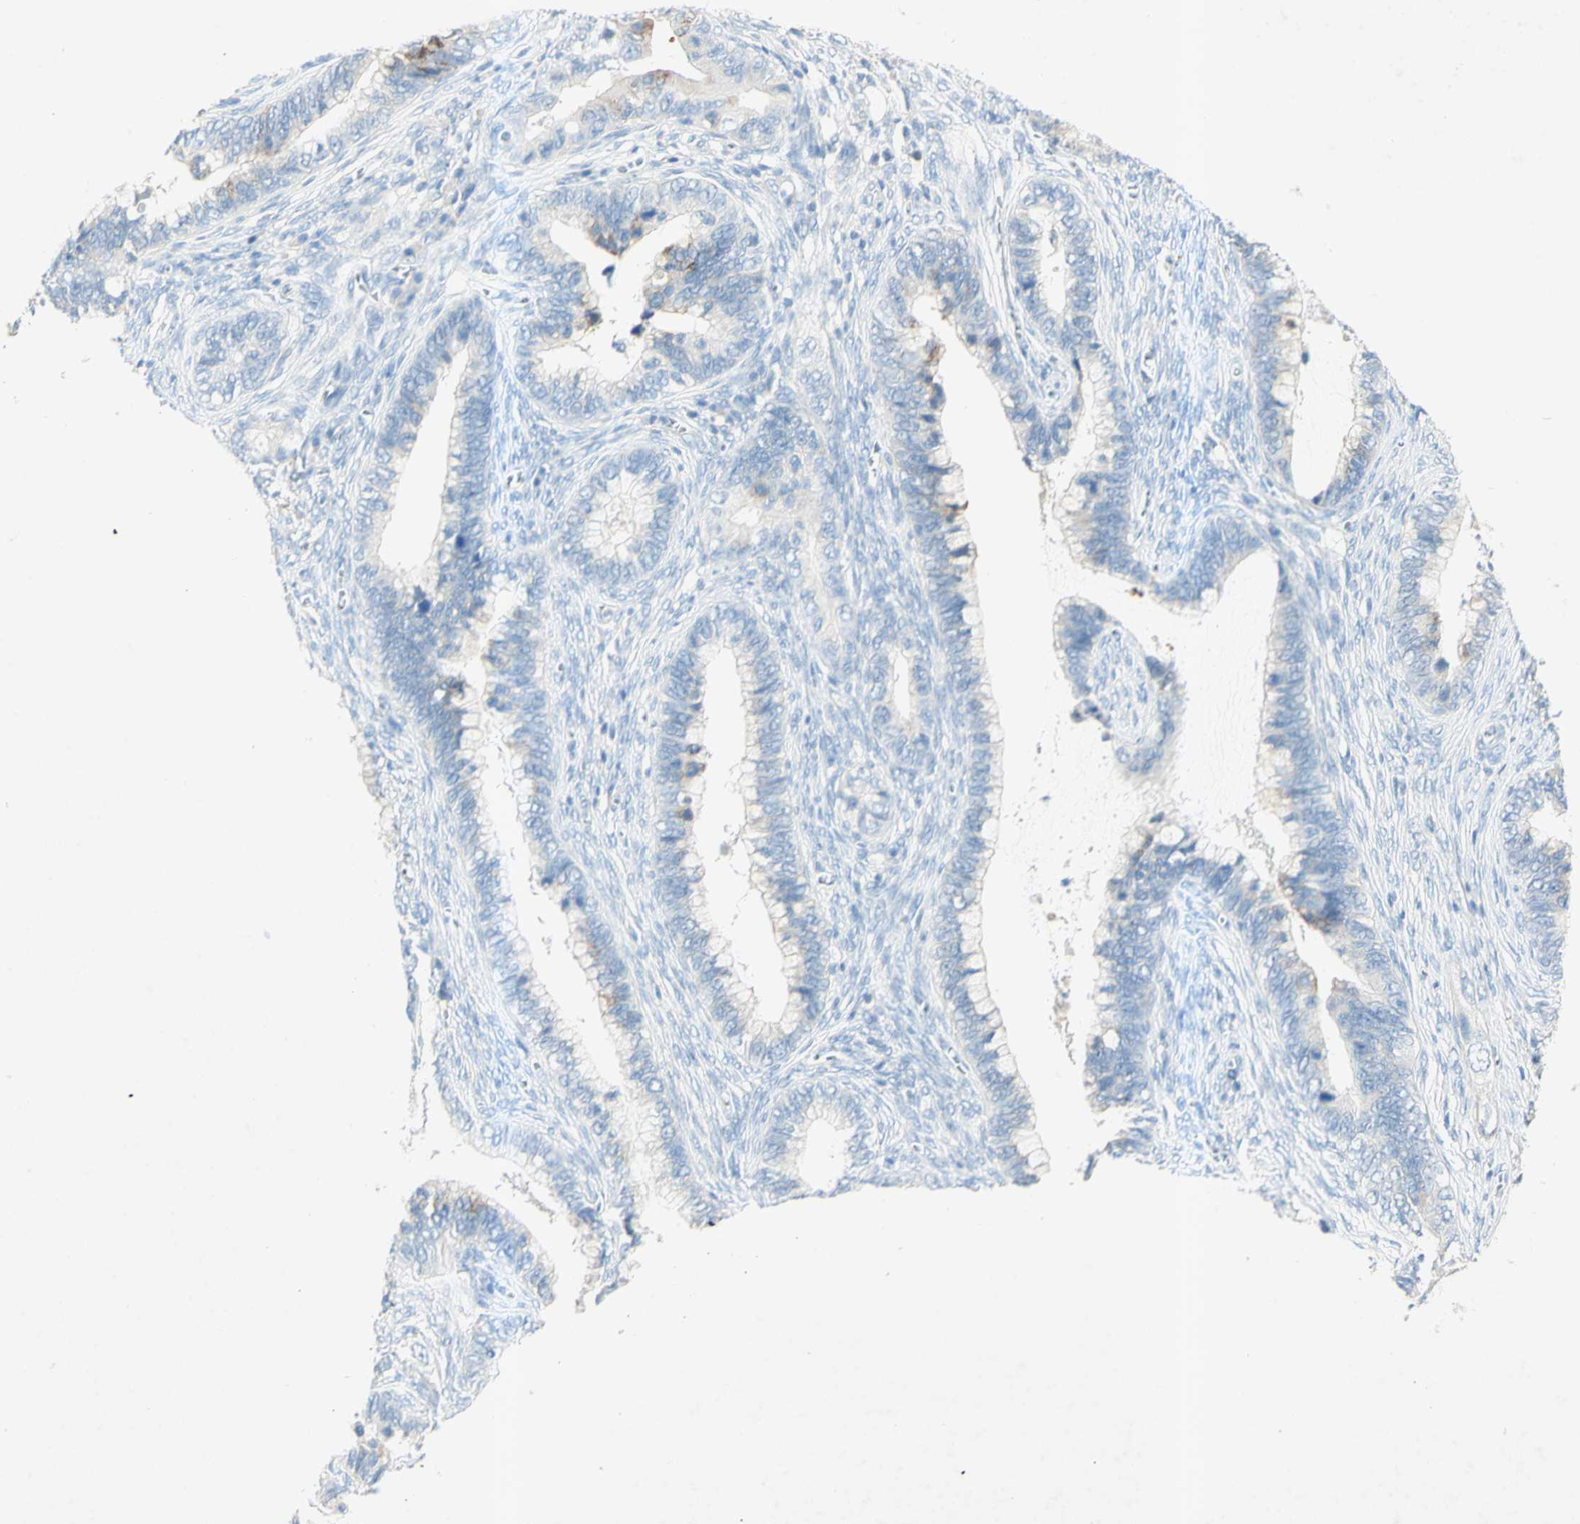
{"staining": {"intensity": "weak", "quantity": "<25%", "location": "cytoplasmic/membranous"}, "tissue": "cervical cancer", "cell_type": "Tumor cells", "image_type": "cancer", "snomed": [{"axis": "morphology", "description": "Adenocarcinoma, NOS"}, {"axis": "topography", "description": "Cervix"}], "caption": "An image of cervical adenocarcinoma stained for a protein shows no brown staining in tumor cells.", "gene": "GDF15", "patient": {"sex": "female", "age": 44}}